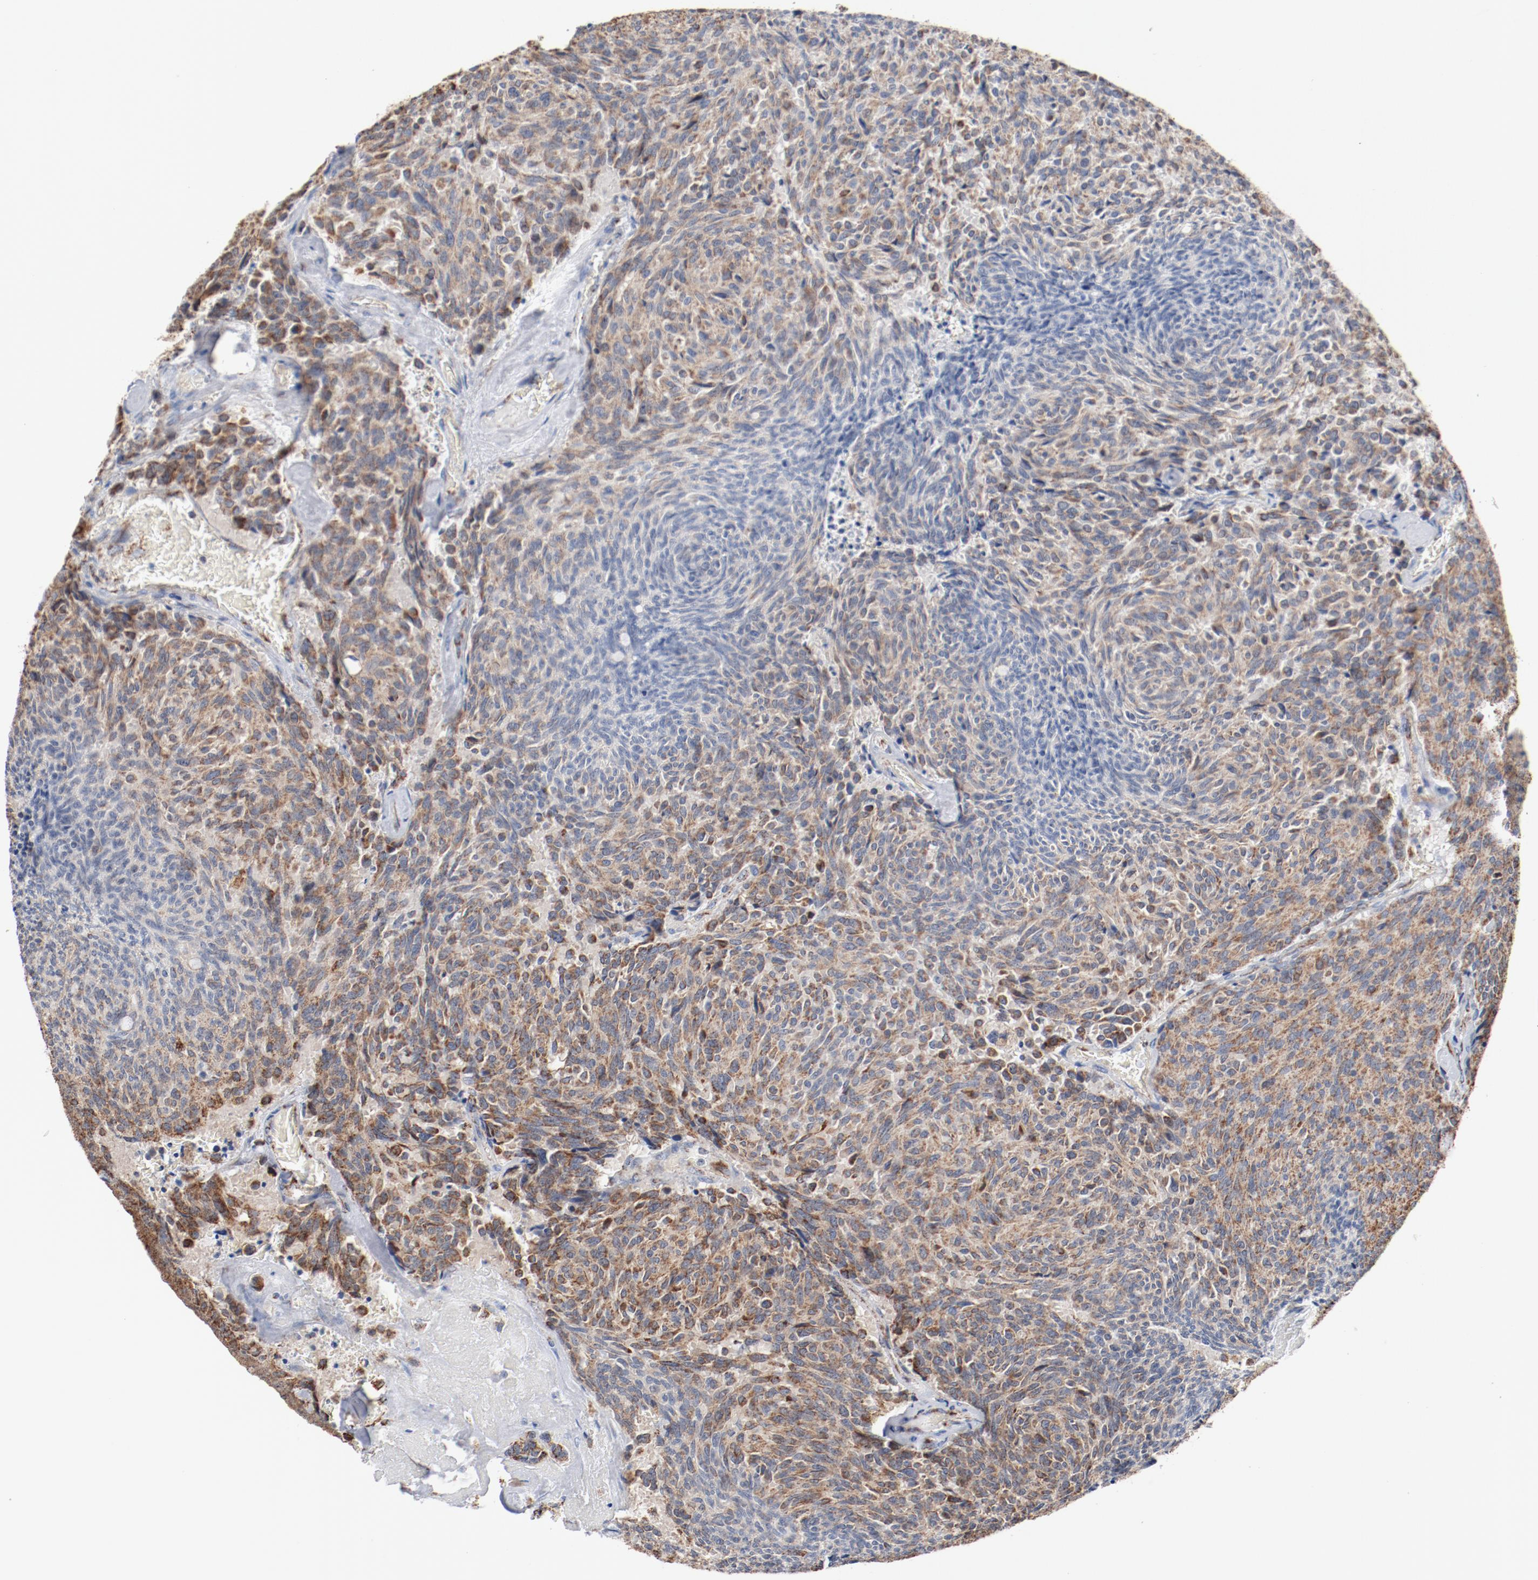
{"staining": {"intensity": "moderate", "quantity": "25%-75%", "location": "cytoplasmic/membranous"}, "tissue": "carcinoid", "cell_type": "Tumor cells", "image_type": "cancer", "snomed": [{"axis": "morphology", "description": "Carcinoid, malignant, NOS"}, {"axis": "topography", "description": "Pancreas"}], "caption": "Immunohistochemical staining of carcinoid reveals medium levels of moderate cytoplasmic/membranous protein staining in about 25%-75% of tumor cells.", "gene": "NDUFS4", "patient": {"sex": "female", "age": 54}}